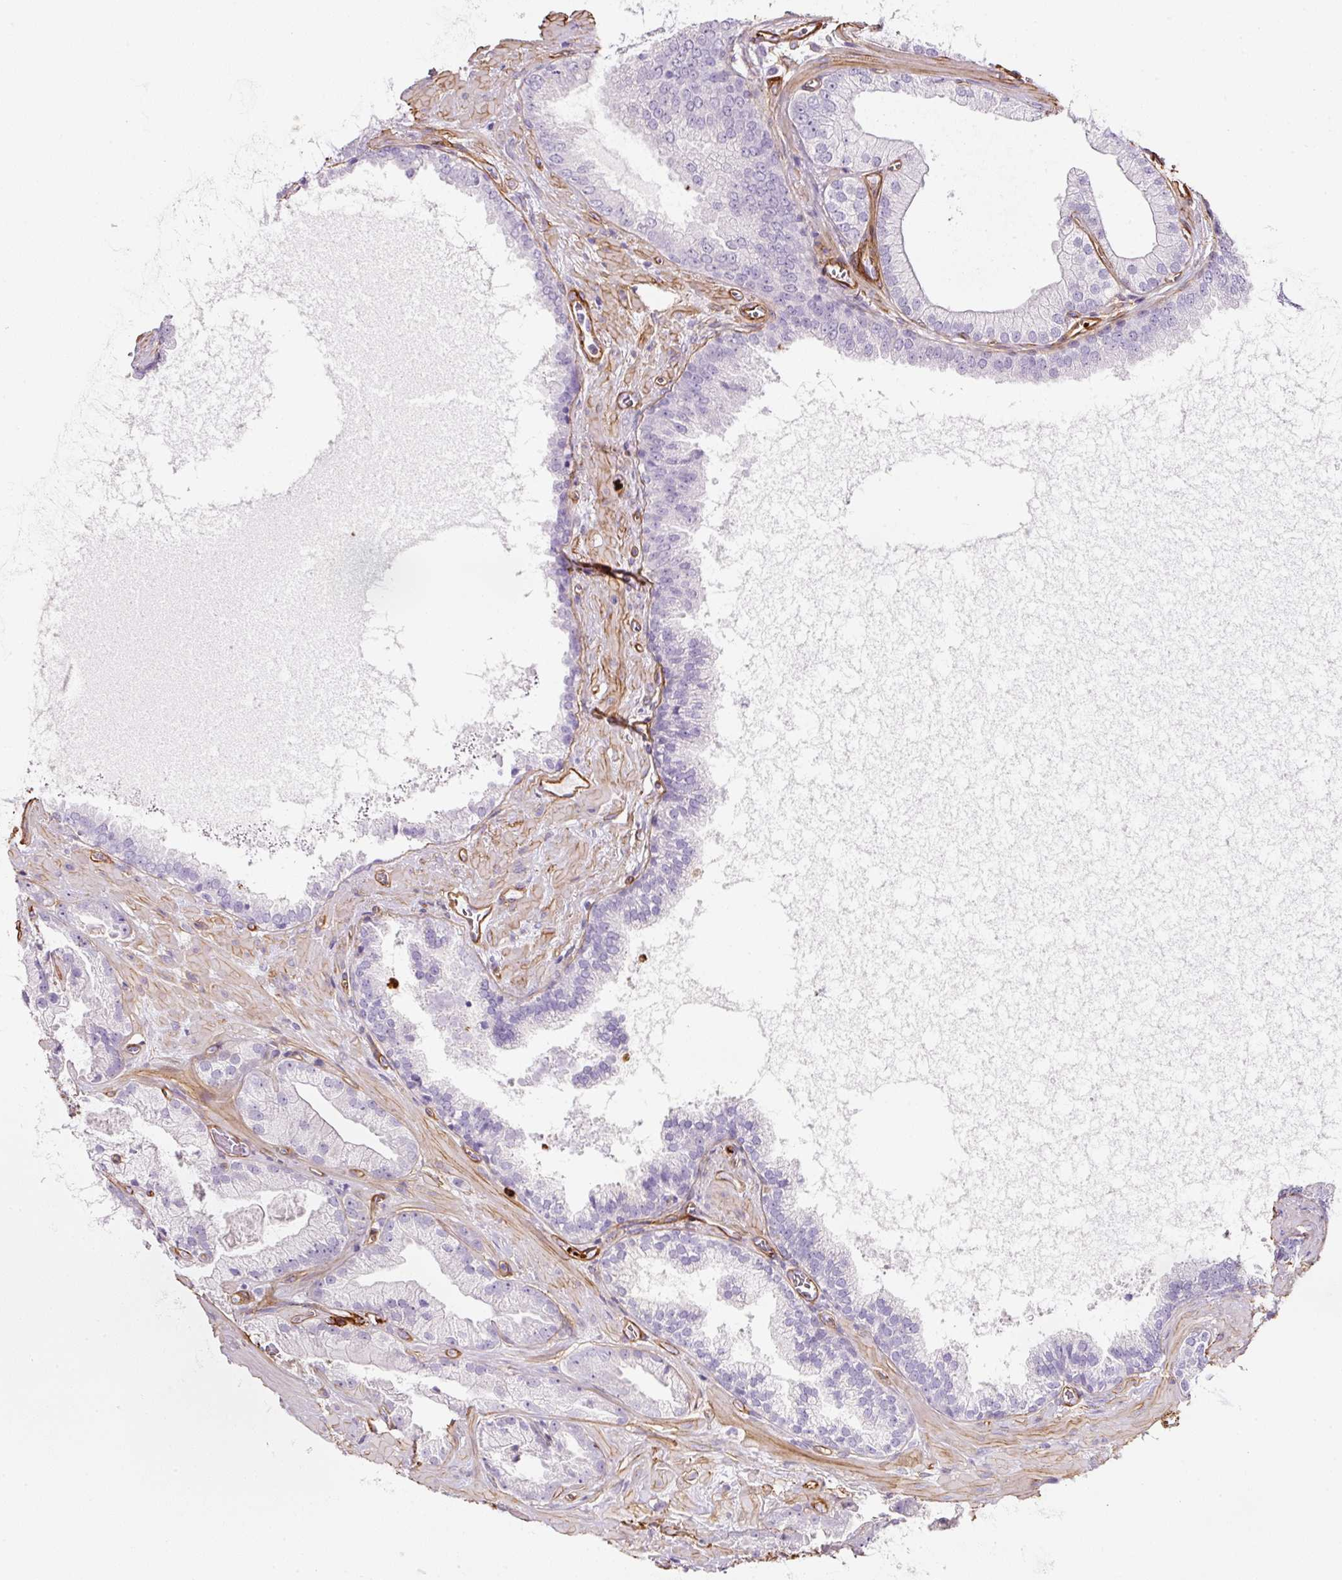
{"staining": {"intensity": "negative", "quantity": "none", "location": "none"}, "tissue": "prostate cancer", "cell_type": "Tumor cells", "image_type": "cancer", "snomed": [{"axis": "morphology", "description": "Adenocarcinoma, High grade"}, {"axis": "topography", "description": "Prostate"}], "caption": "Immunohistochemical staining of human prostate cancer (adenocarcinoma (high-grade)) reveals no significant positivity in tumor cells. (Stains: DAB IHC with hematoxylin counter stain, Microscopy: brightfield microscopy at high magnification).", "gene": "LOXL4", "patient": {"sex": "male", "age": 68}}